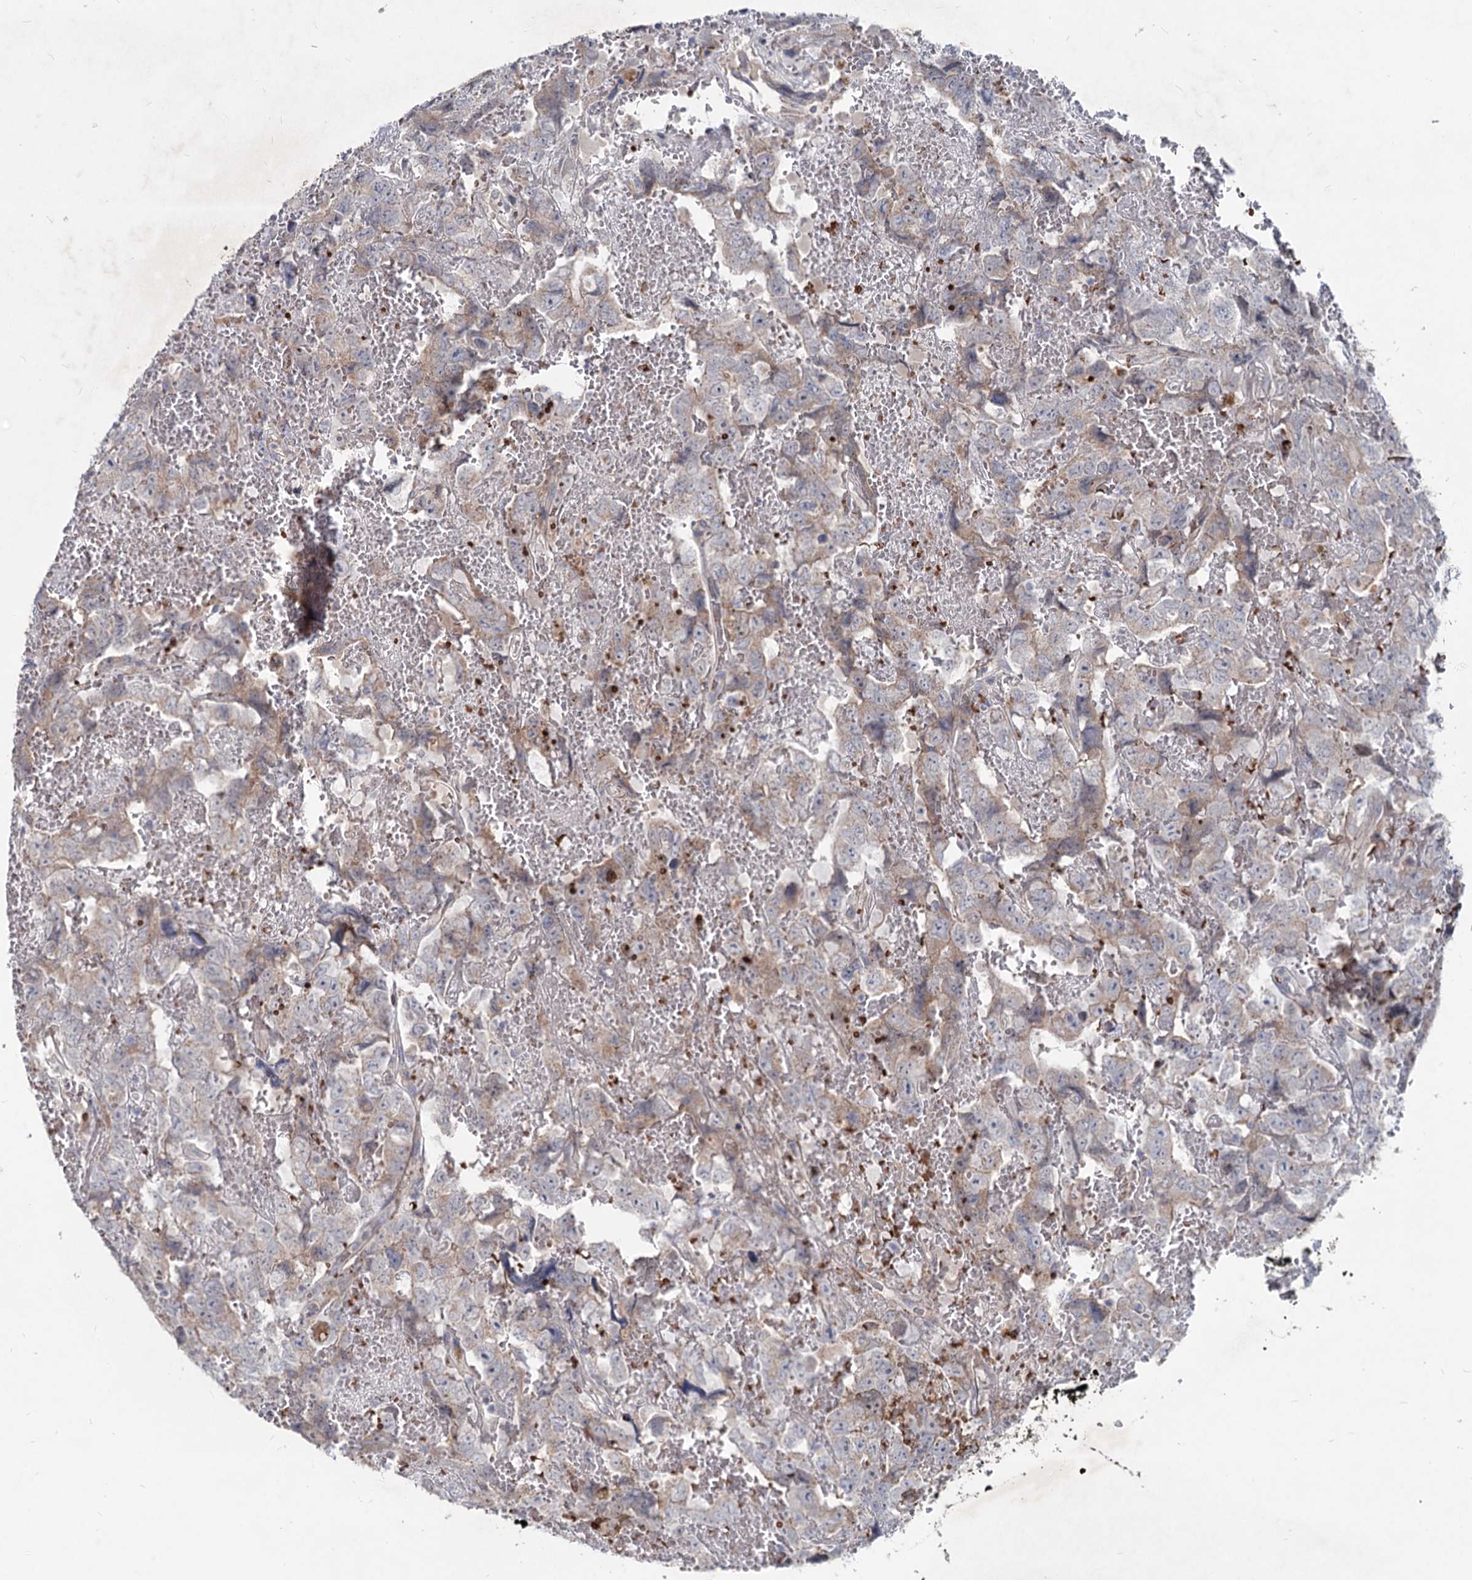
{"staining": {"intensity": "weak", "quantity": ">75%", "location": "cytoplasmic/membranous"}, "tissue": "testis cancer", "cell_type": "Tumor cells", "image_type": "cancer", "snomed": [{"axis": "morphology", "description": "Carcinoma, Embryonal, NOS"}, {"axis": "topography", "description": "Testis"}], "caption": "Immunohistochemical staining of human testis cancer reveals low levels of weak cytoplasmic/membranous expression in about >75% of tumor cells.", "gene": "RNF6", "patient": {"sex": "male", "age": 45}}